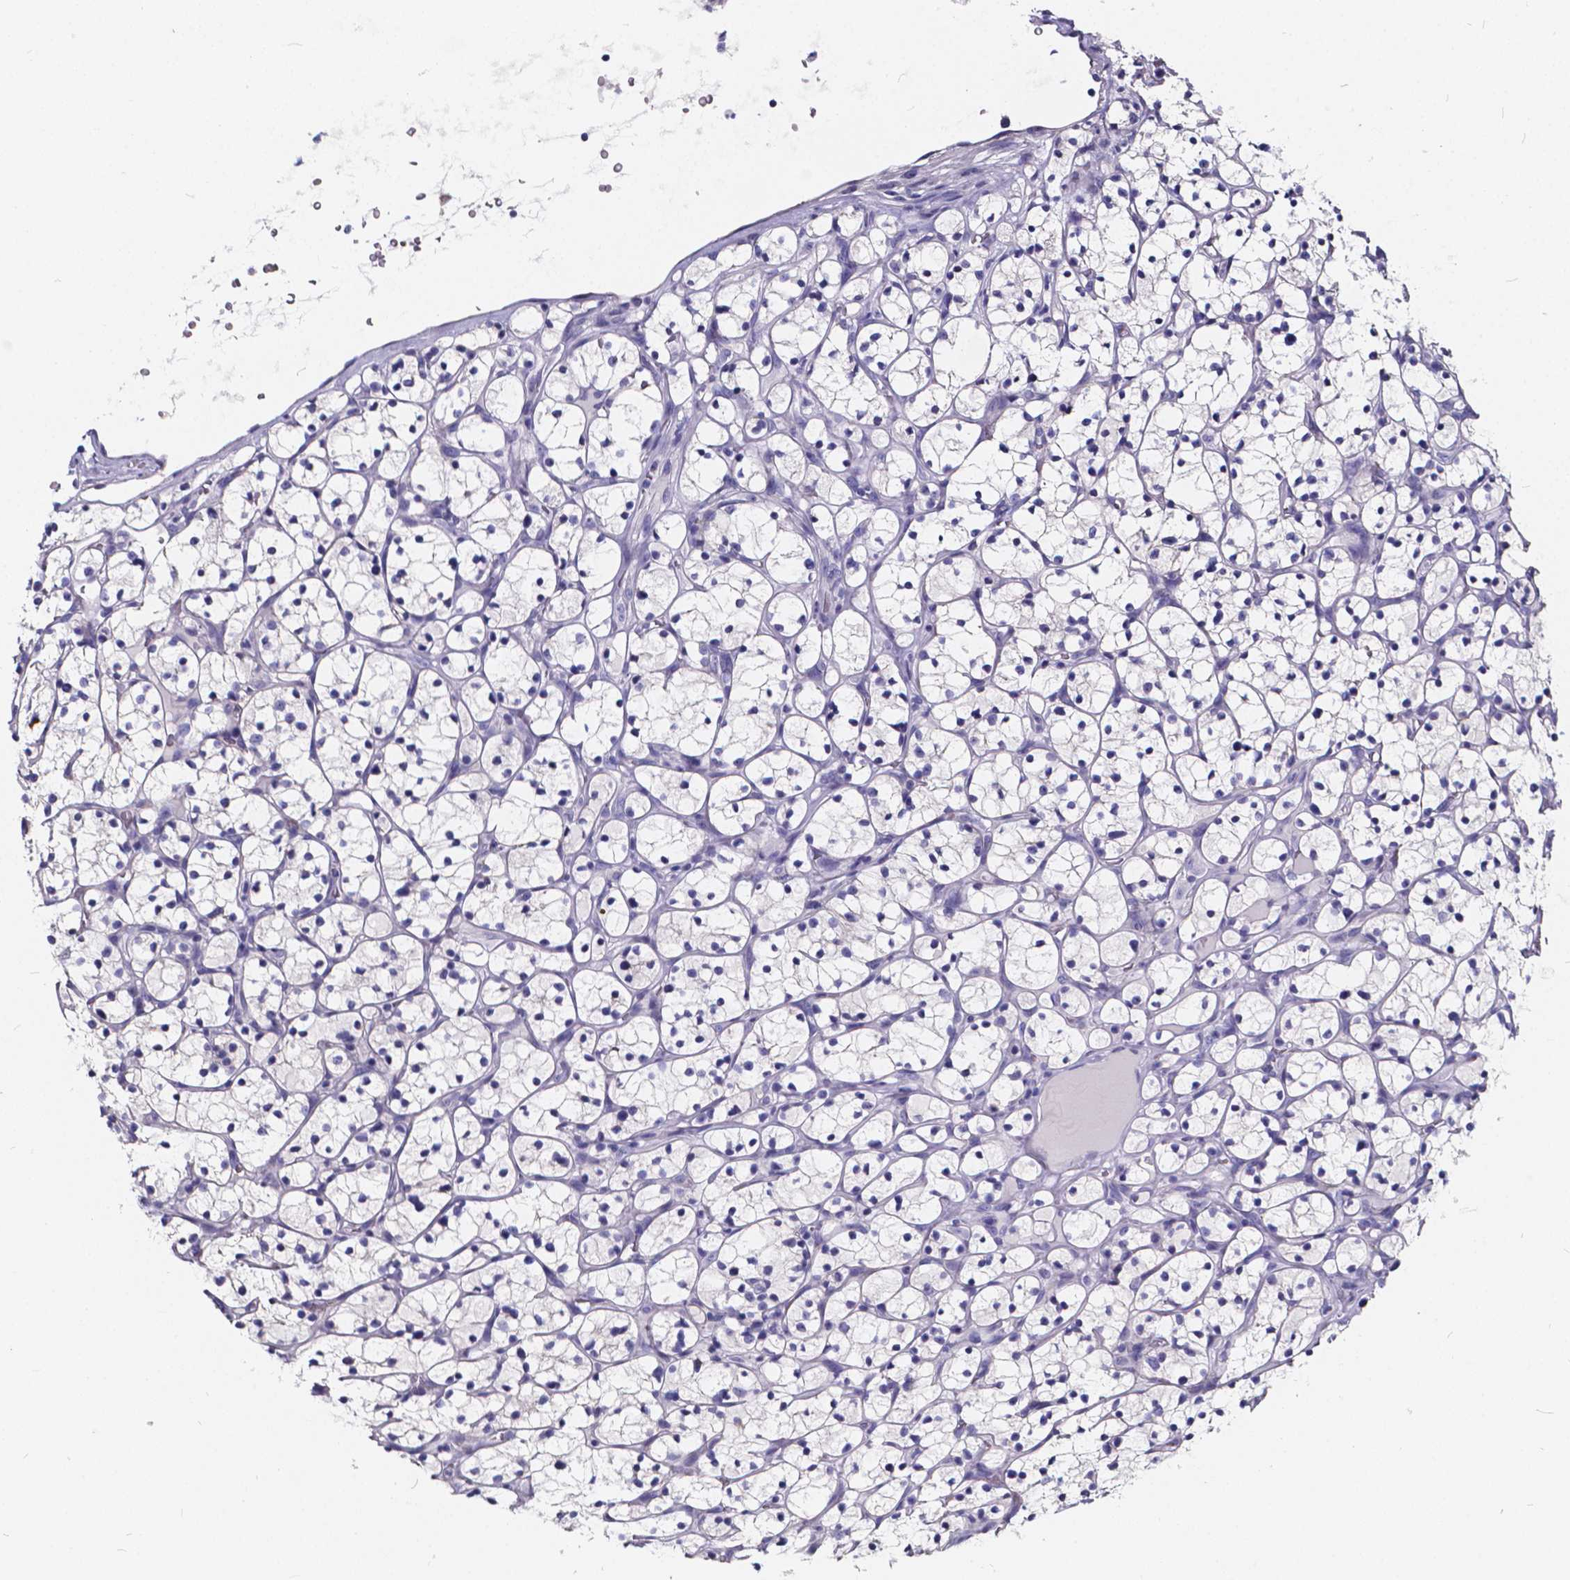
{"staining": {"intensity": "negative", "quantity": "none", "location": "none"}, "tissue": "renal cancer", "cell_type": "Tumor cells", "image_type": "cancer", "snomed": [{"axis": "morphology", "description": "Adenocarcinoma, NOS"}, {"axis": "topography", "description": "Kidney"}], "caption": "Immunohistochemistry histopathology image of human renal adenocarcinoma stained for a protein (brown), which shows no positivity in tumor cells. Nuclei are stained in blue.", "gene": "SPEF2", "patient": {"sex": "female", "age": 64}}